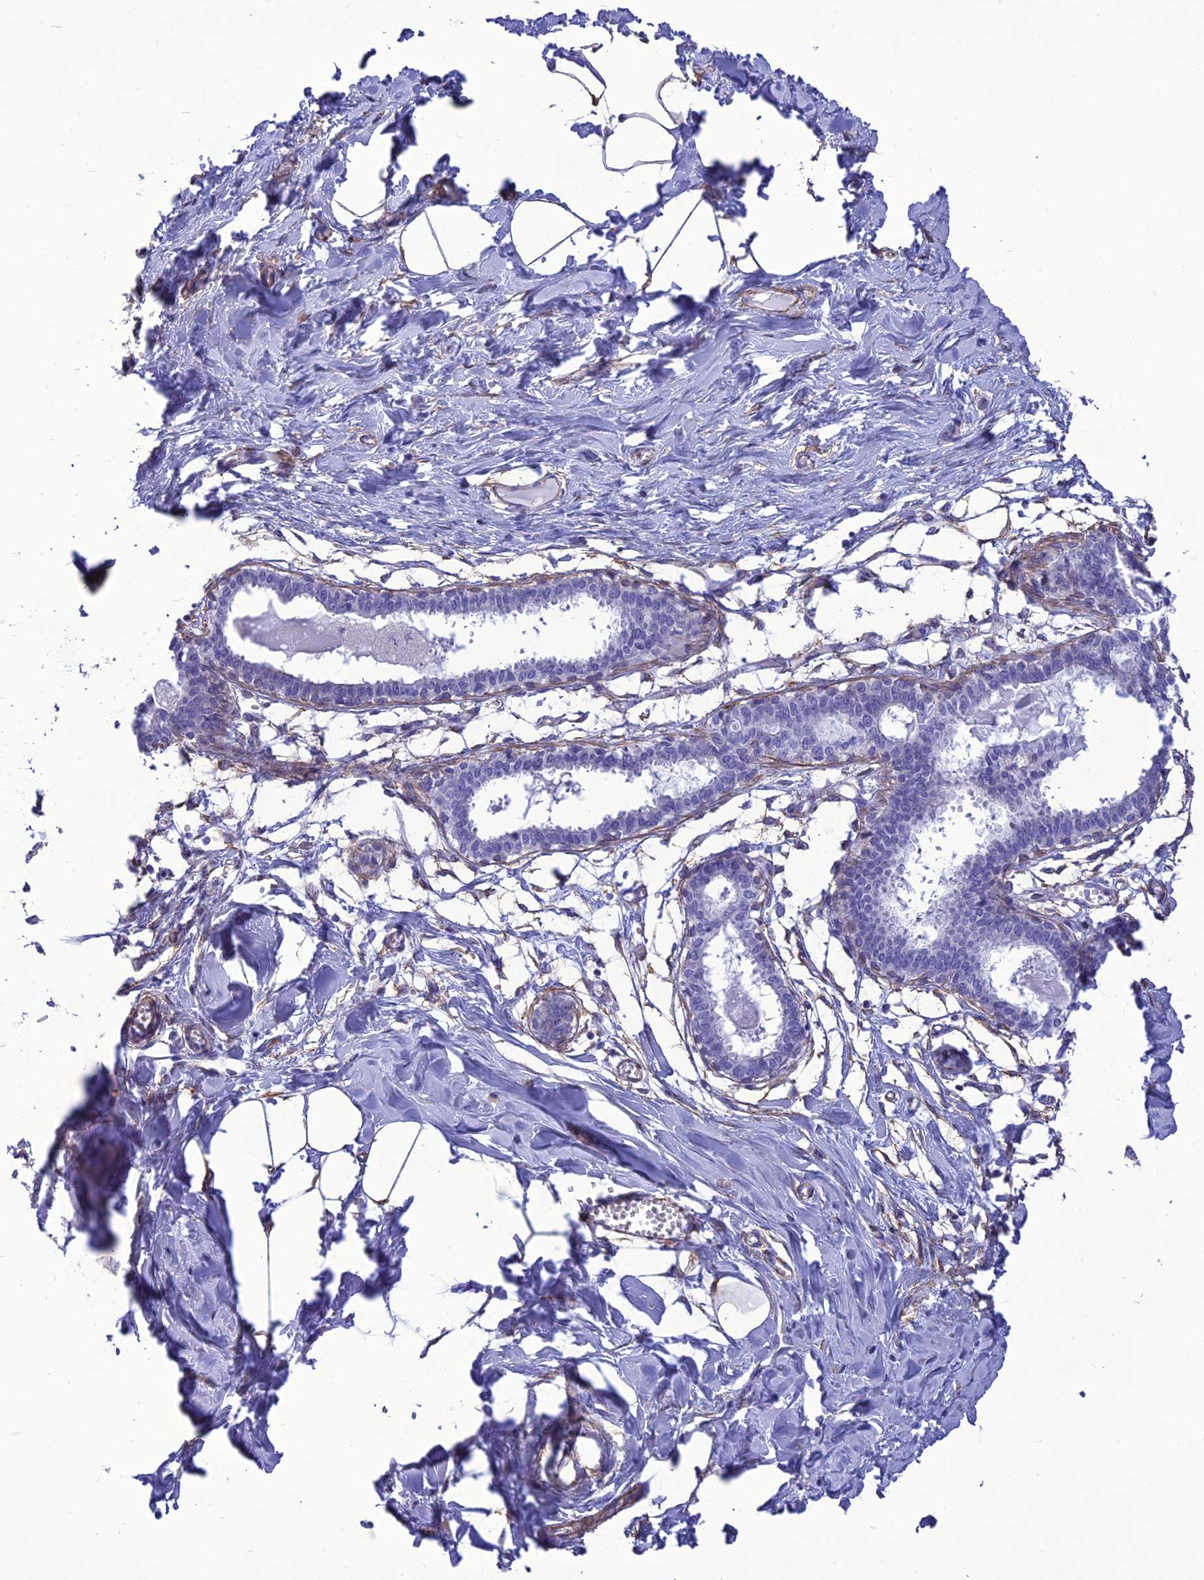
{"staining": {"intensity": "negative", "quantity": "none", "location": "none"}, "tissue": "breast", "cell_type": "Adipocytes", "image_type": "normal", "snomed": [{"axis": "morphology", "description": "Normal tissue, NOS"}, {"axis": "topography", "description": "Breast"}], "caption": "Immunohistochemistry of unremarkable breast displays no expression in adipocytes.", "gene": "NKD1", "patient": {"sex": "female", "age": 27}}